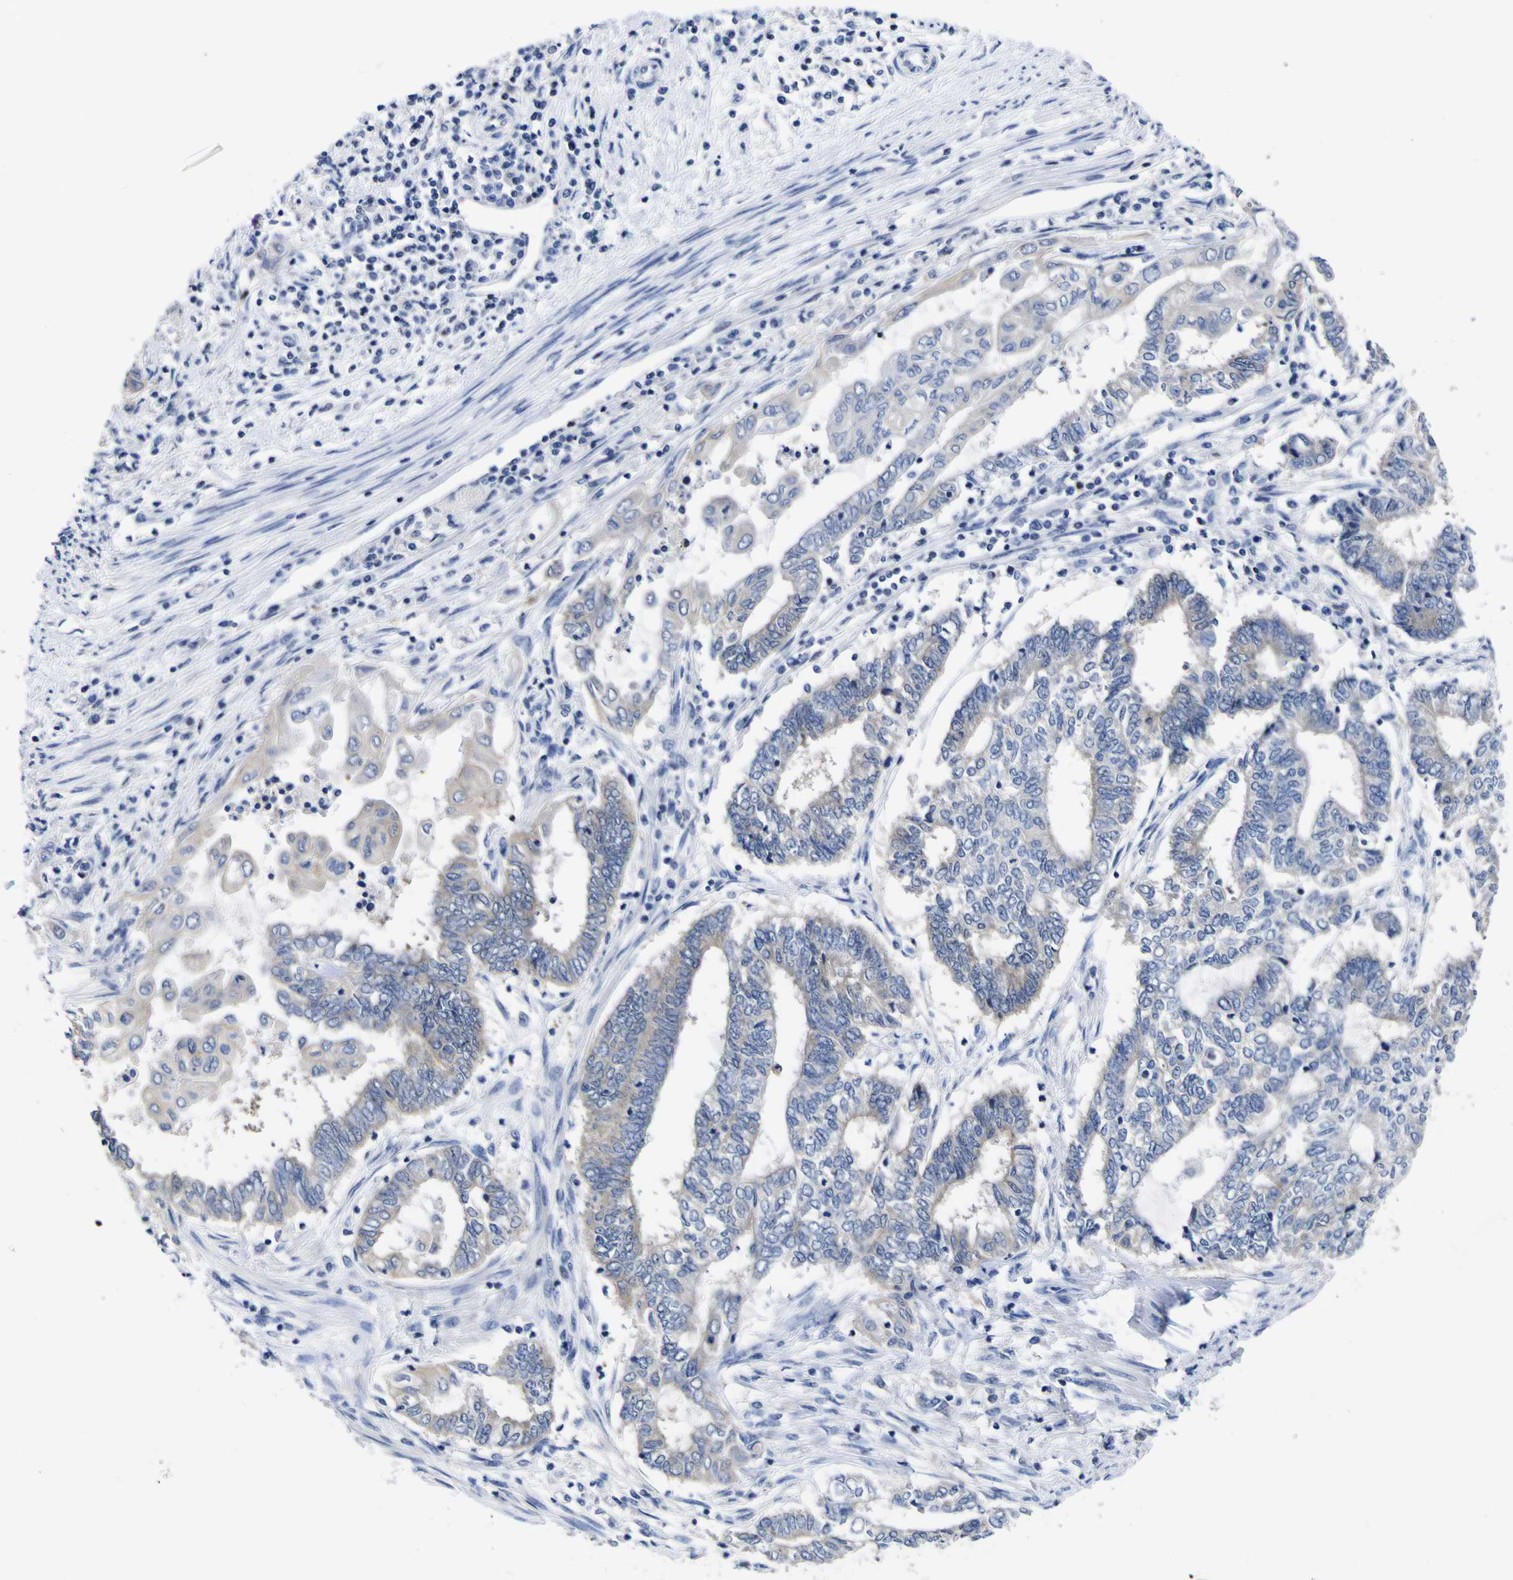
{"staining": {"intensity": "negative", "quantity": "none", "location": "none"}, "tissue": "endometrial cancer", "cell_type": "Tumor cells", "image_type": "cancer", "snomed": [{"axis": "morphology", "description": "Adenocarcinoma, NOS"}, {"axis": "topography", "description": "Uterus"}, {"axis": "topography", "description": "Endometrium"}], "caption": "High power microscopy histopathology image of an IHC image of endometrial cancer, revealing no significant positivity in tumor cells. (DAB immunohistochemistry (IHC) with hematoxylin counter stain).", "gene": "CASP6", "patient": {"sex": "female", "age": 70}}